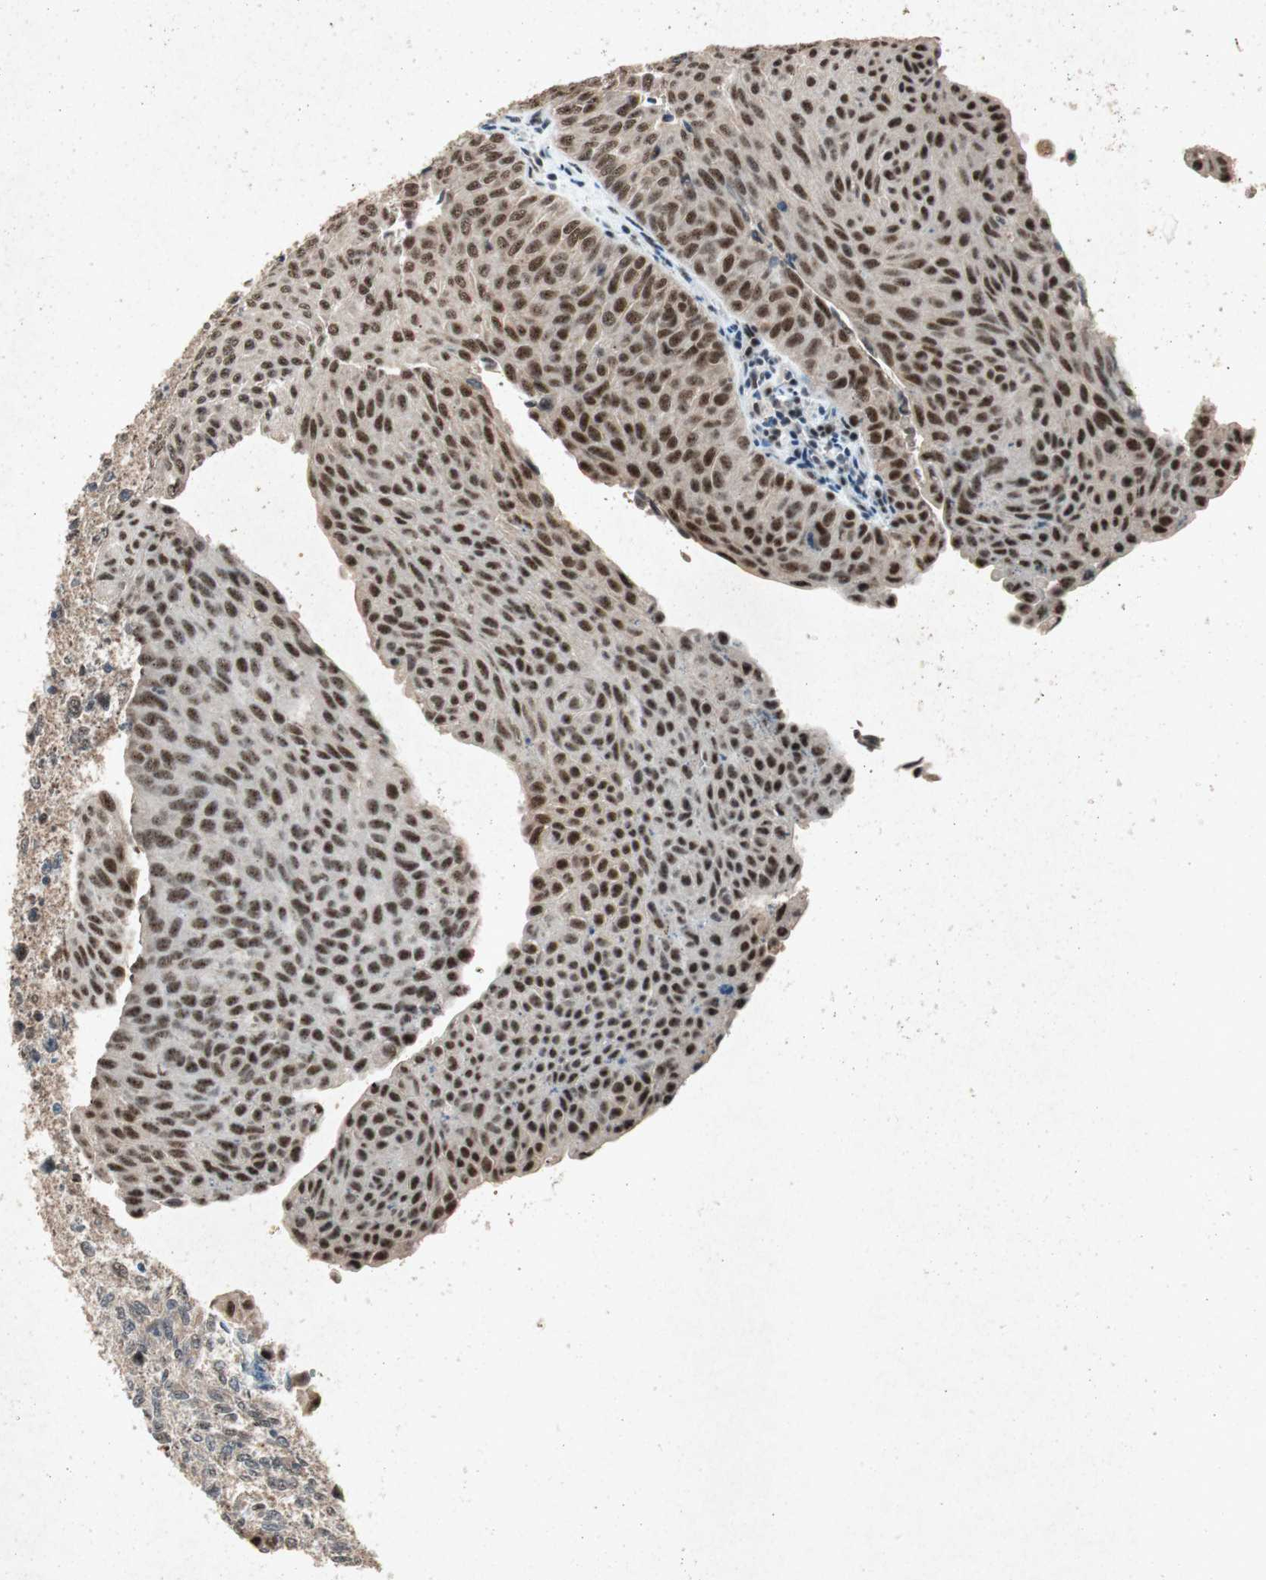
{"staining": {"intensity": "strong", "quantity": ">75%", "location": "nuclear"}, "tissue": "urothelial cancer", "cell_type": "Tumor cells", "image_type": "cancer", "snomed": [{"axis": "morphology", "description": "Urothelial carcinoma, Low grade"}, {"axis": "topography", "description": "Urinary bladder"}], "caption": "About >75% of tumor cells in human urothelial carcinoma (low-grade) exhibit strong nuclear protein positivity as visualized by brown immunohistochemical staining.", "gene": "PML", "patient": {"sex": "male", "age": 78}}